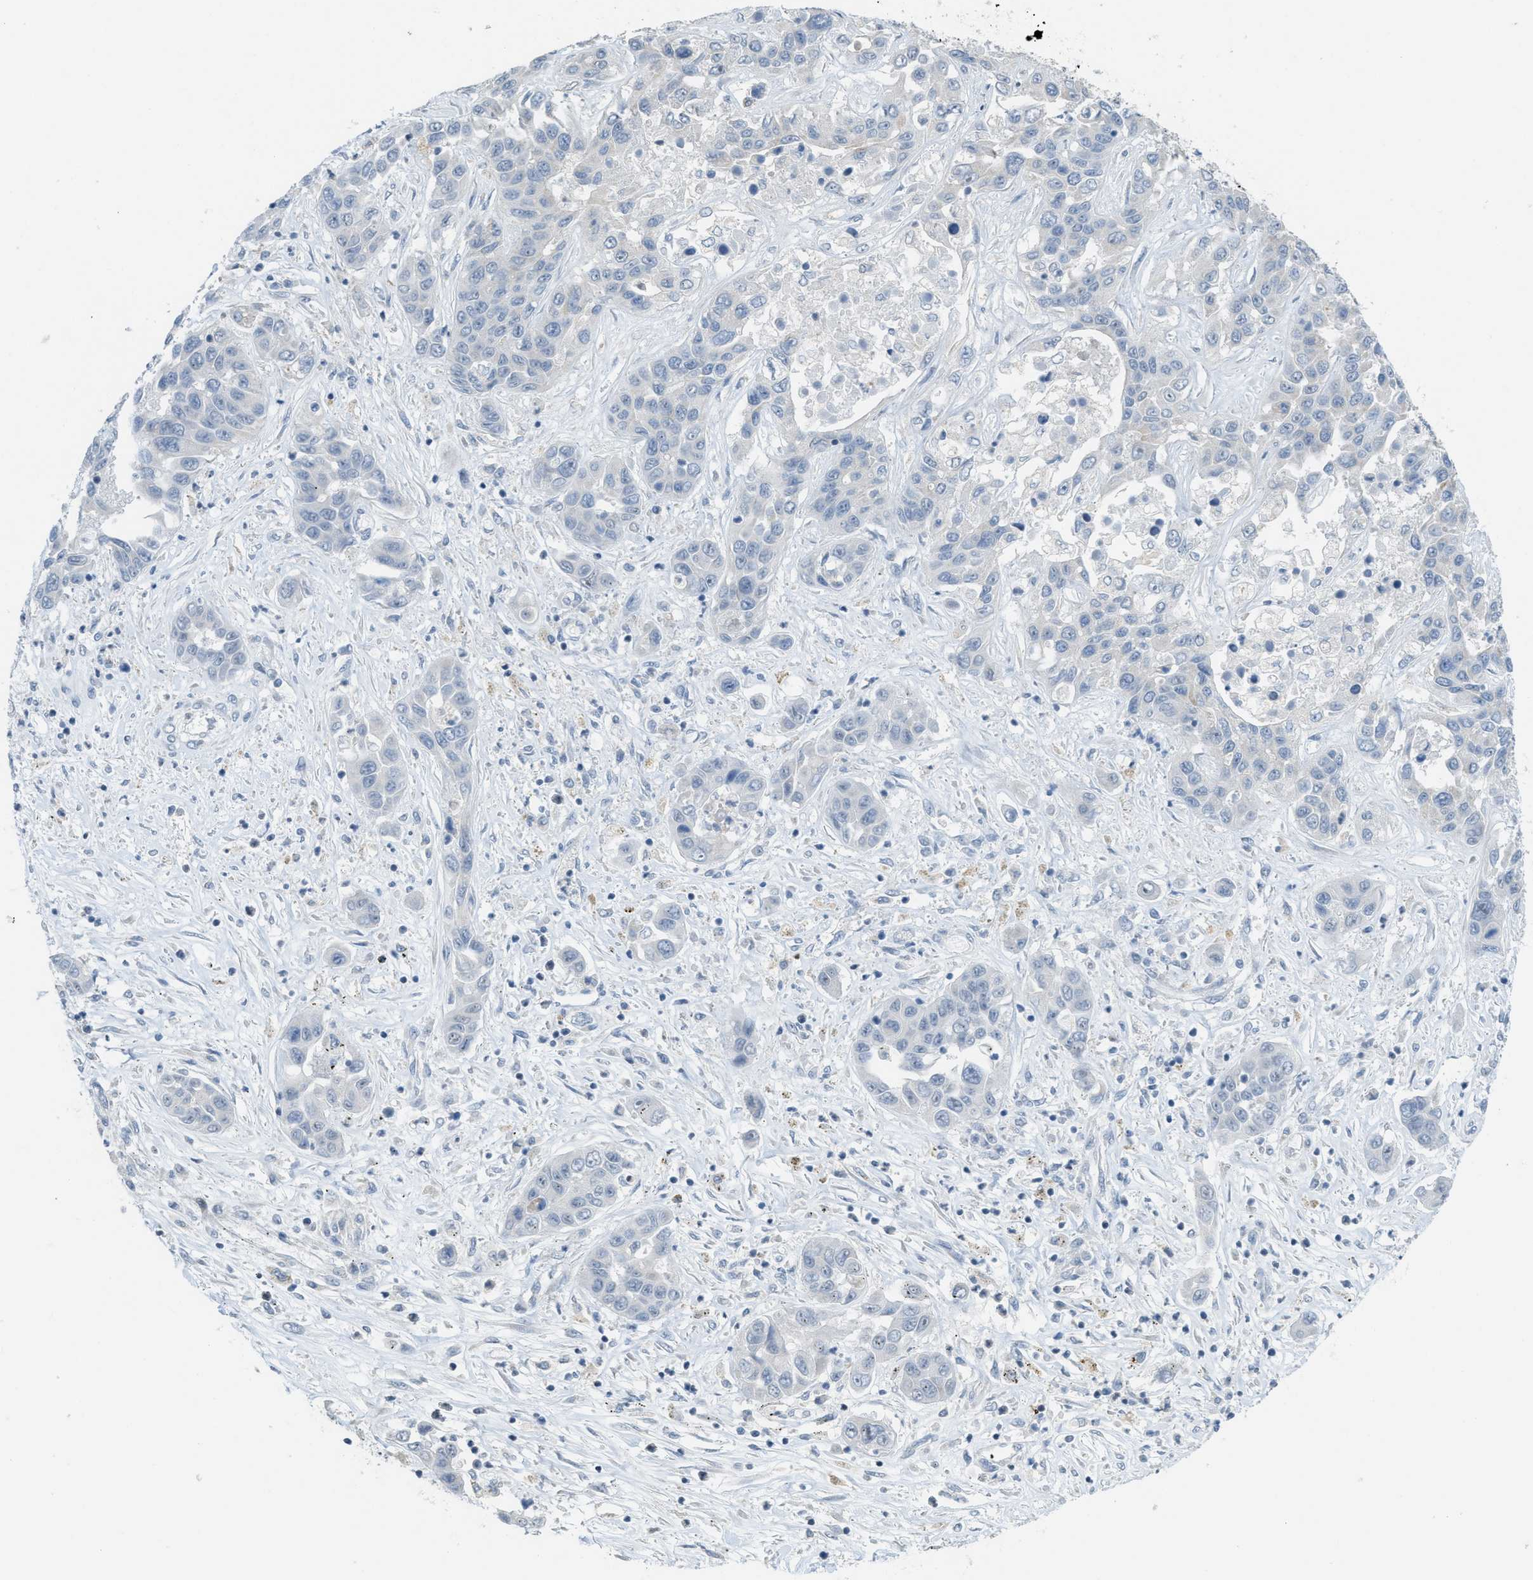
{"staining": {"intensity": "negative", "quantity": "none", "location": "none"}, "tissue": "liver cancer", "cell_type": "Tumor cells", "image_type": "cancer", "snomed": [{"axis": "morphology", "description": "Cholangiocarcinoma"}, {"axis": "topography", "description": "Liver"}], "caption": "IHC photomicrograph of neoplastic tissue: human liver cancer (cholangiocarcinoma) stained with DAB (3,3'-diaminobenzidine) shows no significant protein expression in tumor cells.", "gene": "TXNDC2", "patient": {"sex": "female", "age": 52}}